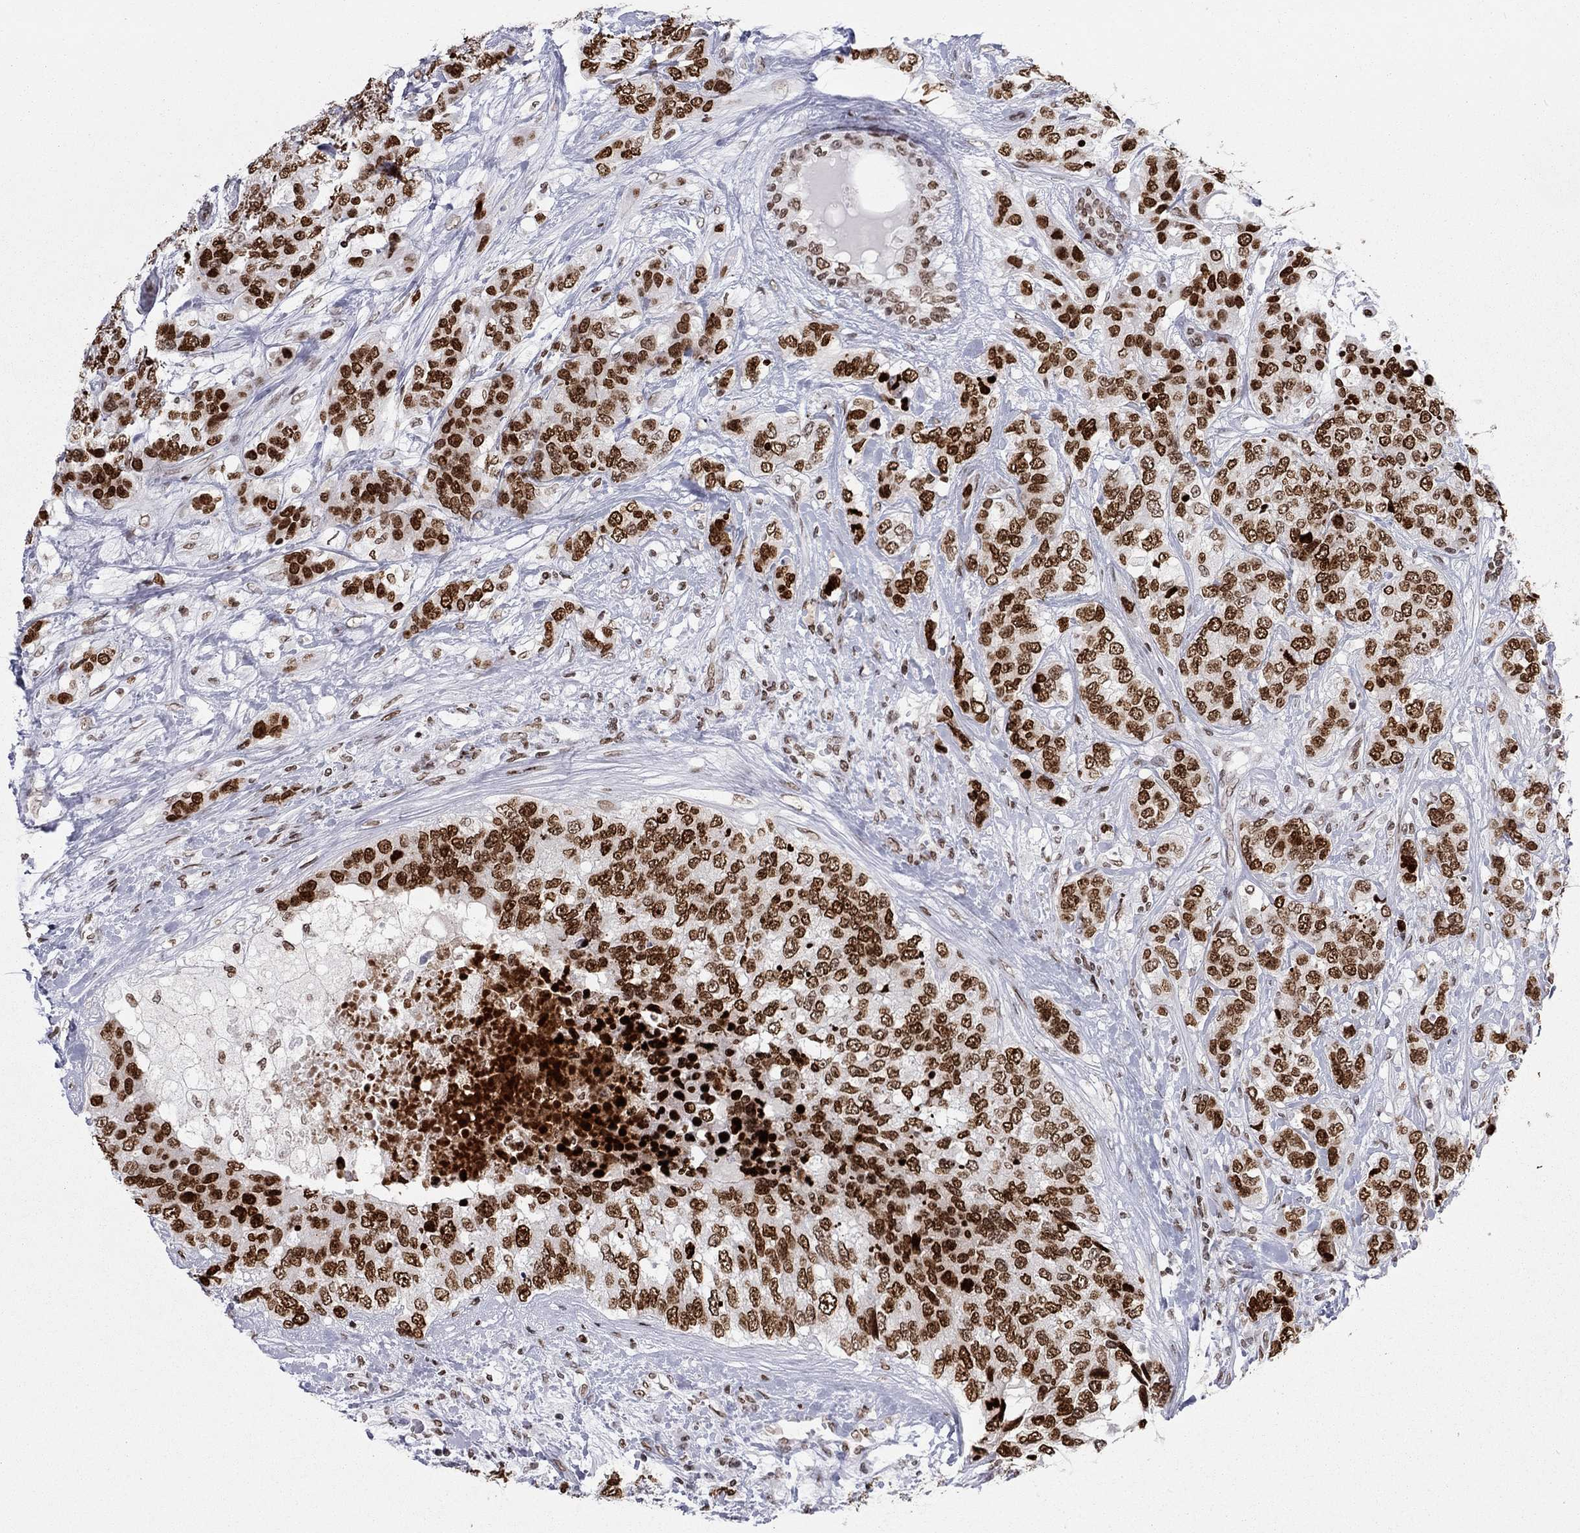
{"staining": {"intensity": "strong", "quantity": ">75%", "location": "nuclear"}, "tissue": "breast cancer", "cell_type": "Tumor cells", "image_type": "cancer", "snomed": [{"axis": "morphology", "description": "Lobular carcinoma"}, {"axis": "topography", "description": "Breast"}], "caption": "The image displays a brown stain indicating the presence of a protein in the nuclear of tumor cells in breast lobular carcinoma. (DAB IHC, brown staining for protein, blue staining for nuclei).", "gene": "H2AX", "patient": {"sex": "female", "age": 59}}